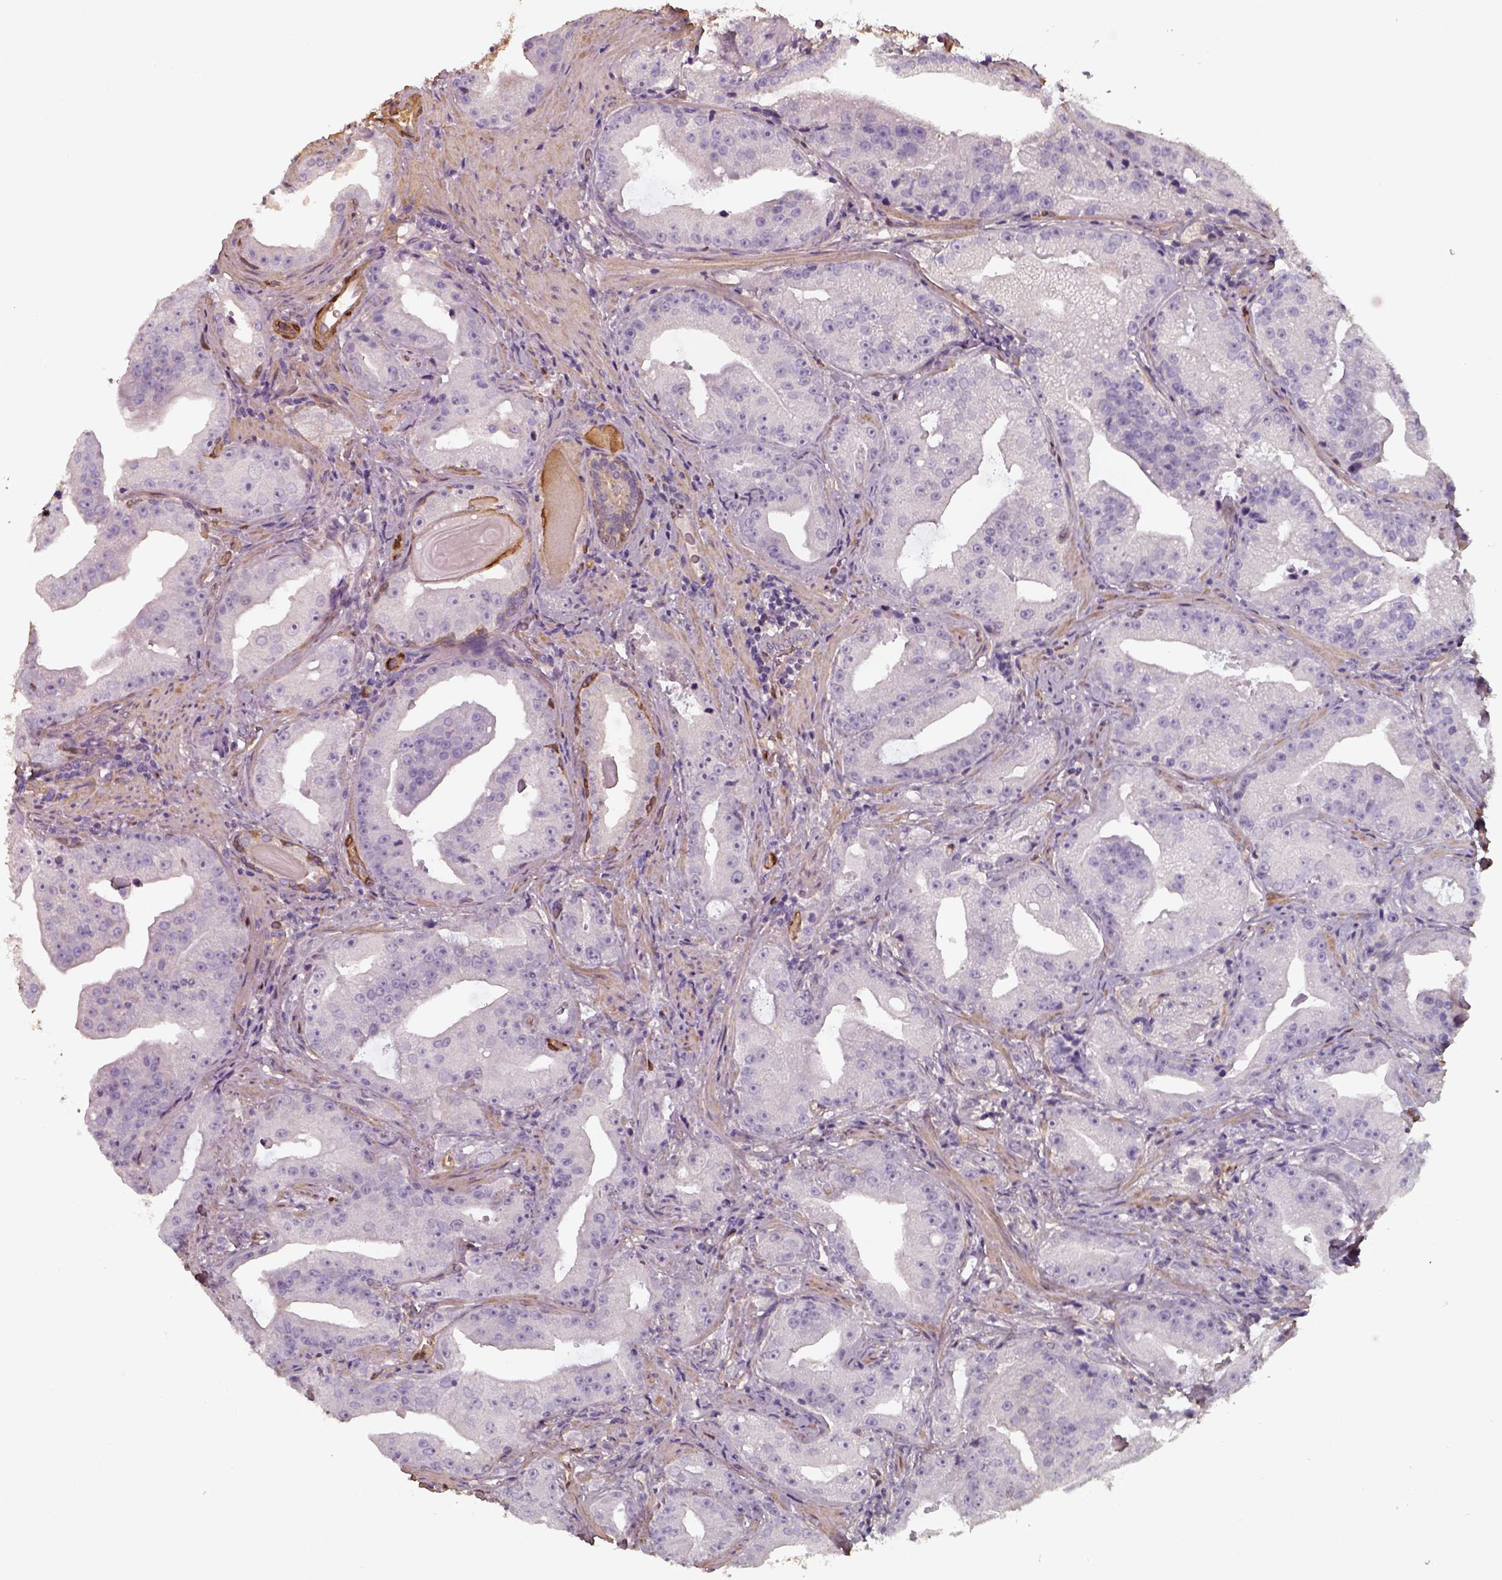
{"staining": {"intensity": "negative", "quantity": "none", "location": "none"}, "tissue": "prostate cancer", "cell_type": "Tumor cells", "image_type": "cancer", "snomed": [{"axis": "morphology", "description": "Adenocarcinoma, Low grade"}, {"axis": "topography", "description": "Prostate"}], "caption": "DAB (3,3'-diaminobenzidine) immunohistochemical staining of human prostate adenocarcinoma (low-grade) demonstrates no significant positivity in tumor cells.", "gene": "ISYNA1", "patient": {"sex": "male", "age": 62}}